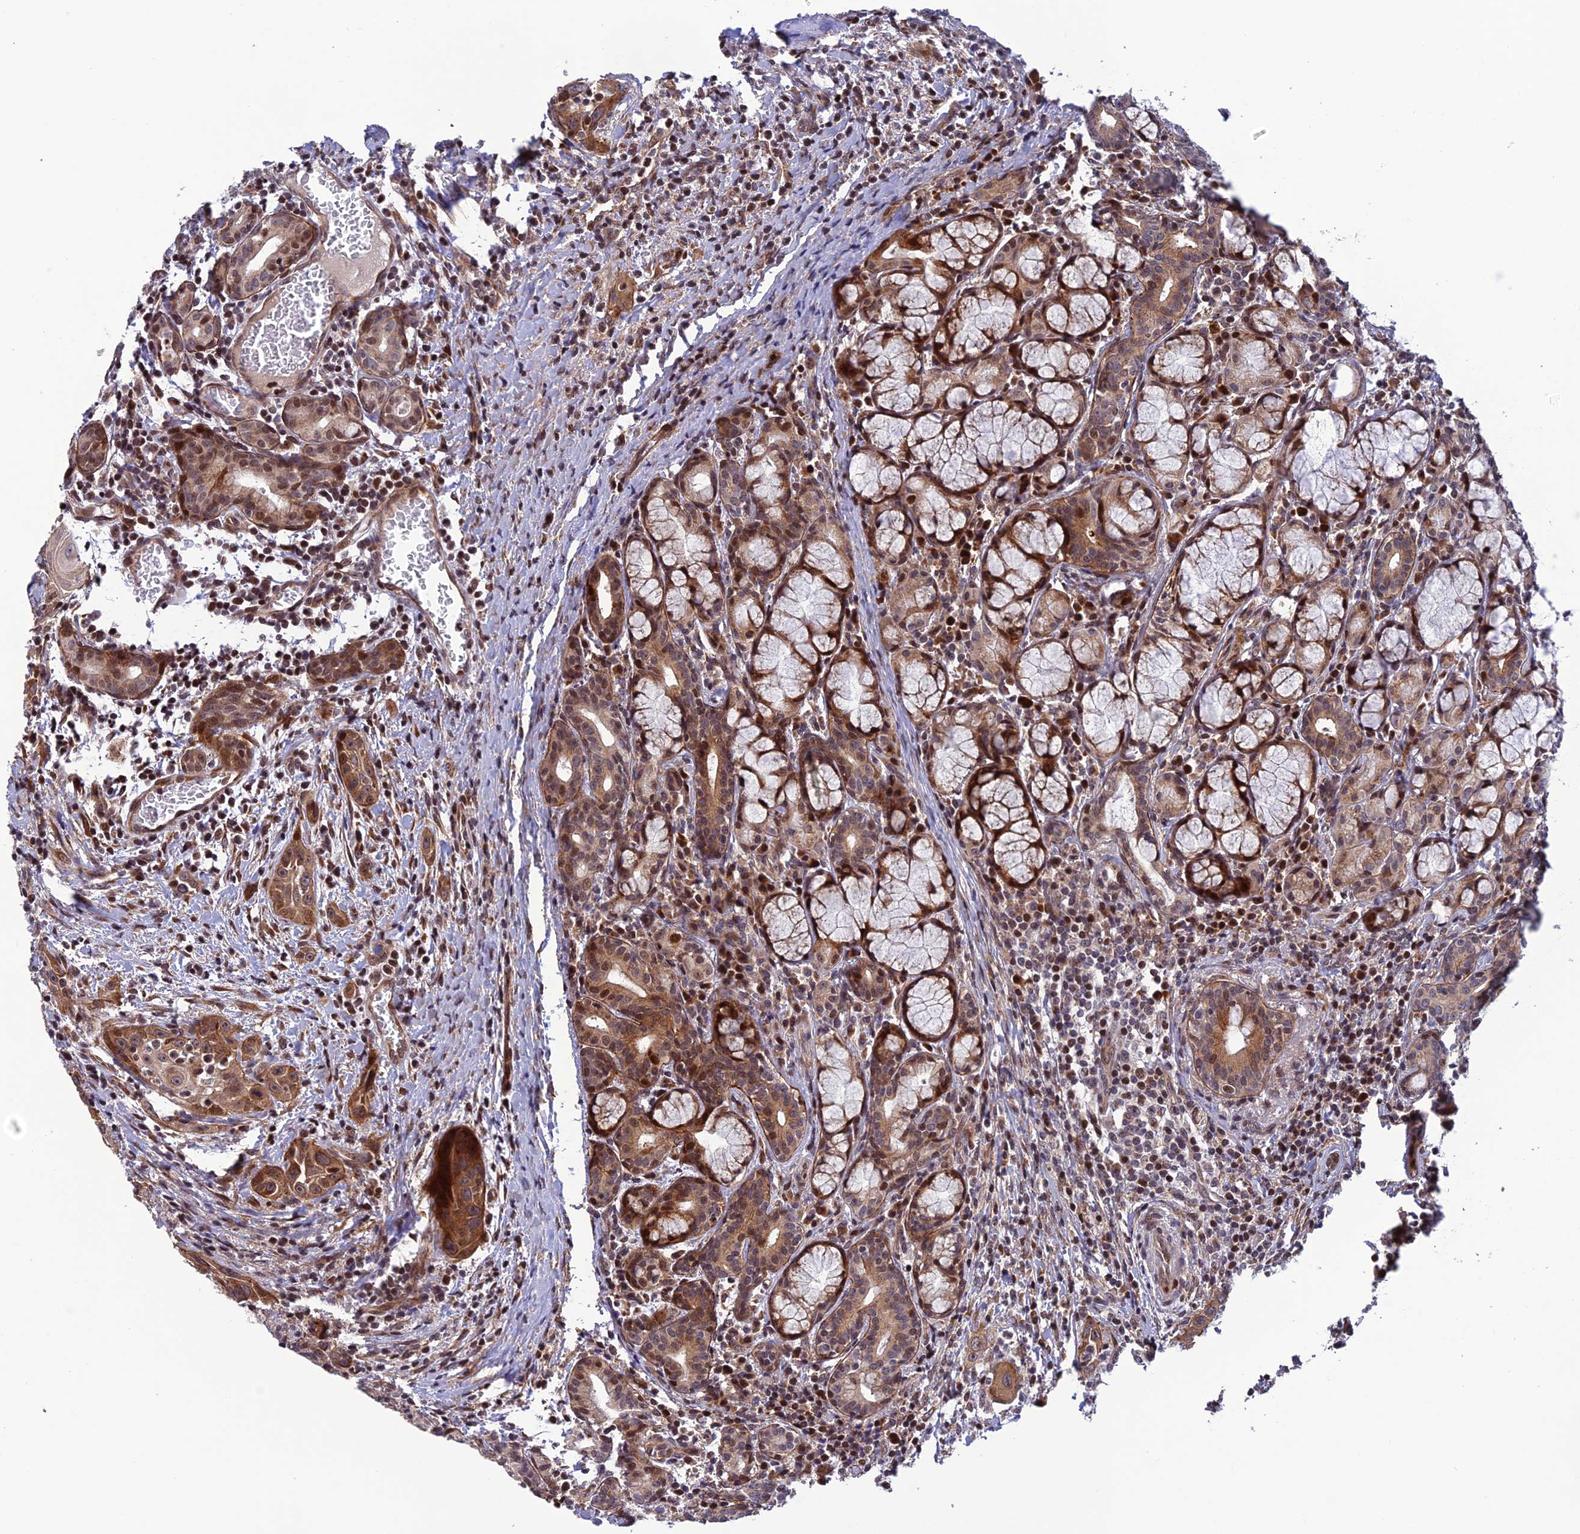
{"staining": {"intensity": "moderate", "quantity": "25%-75%", "location": "cytoplasmic/membranous"}, "tissue": "head and neck cancer", "cell_type": "Tumor cells", "image_type": "cancer", "snomed": [{"axis": "morphology", "description": "Squamous cell carcinoma, NOS"}, {"axis": "topography", "description": "Oral tissue"}, {"axis": "topography", "description": "Head-Neck"}], "caption": "Head and neck cancer tissue demonstrates moderate cytoplasmic/membranous staining in about 25%-75% of tumor cells", "gene": "SMIM7", "patient": {"sex": "female", "age": 50}}